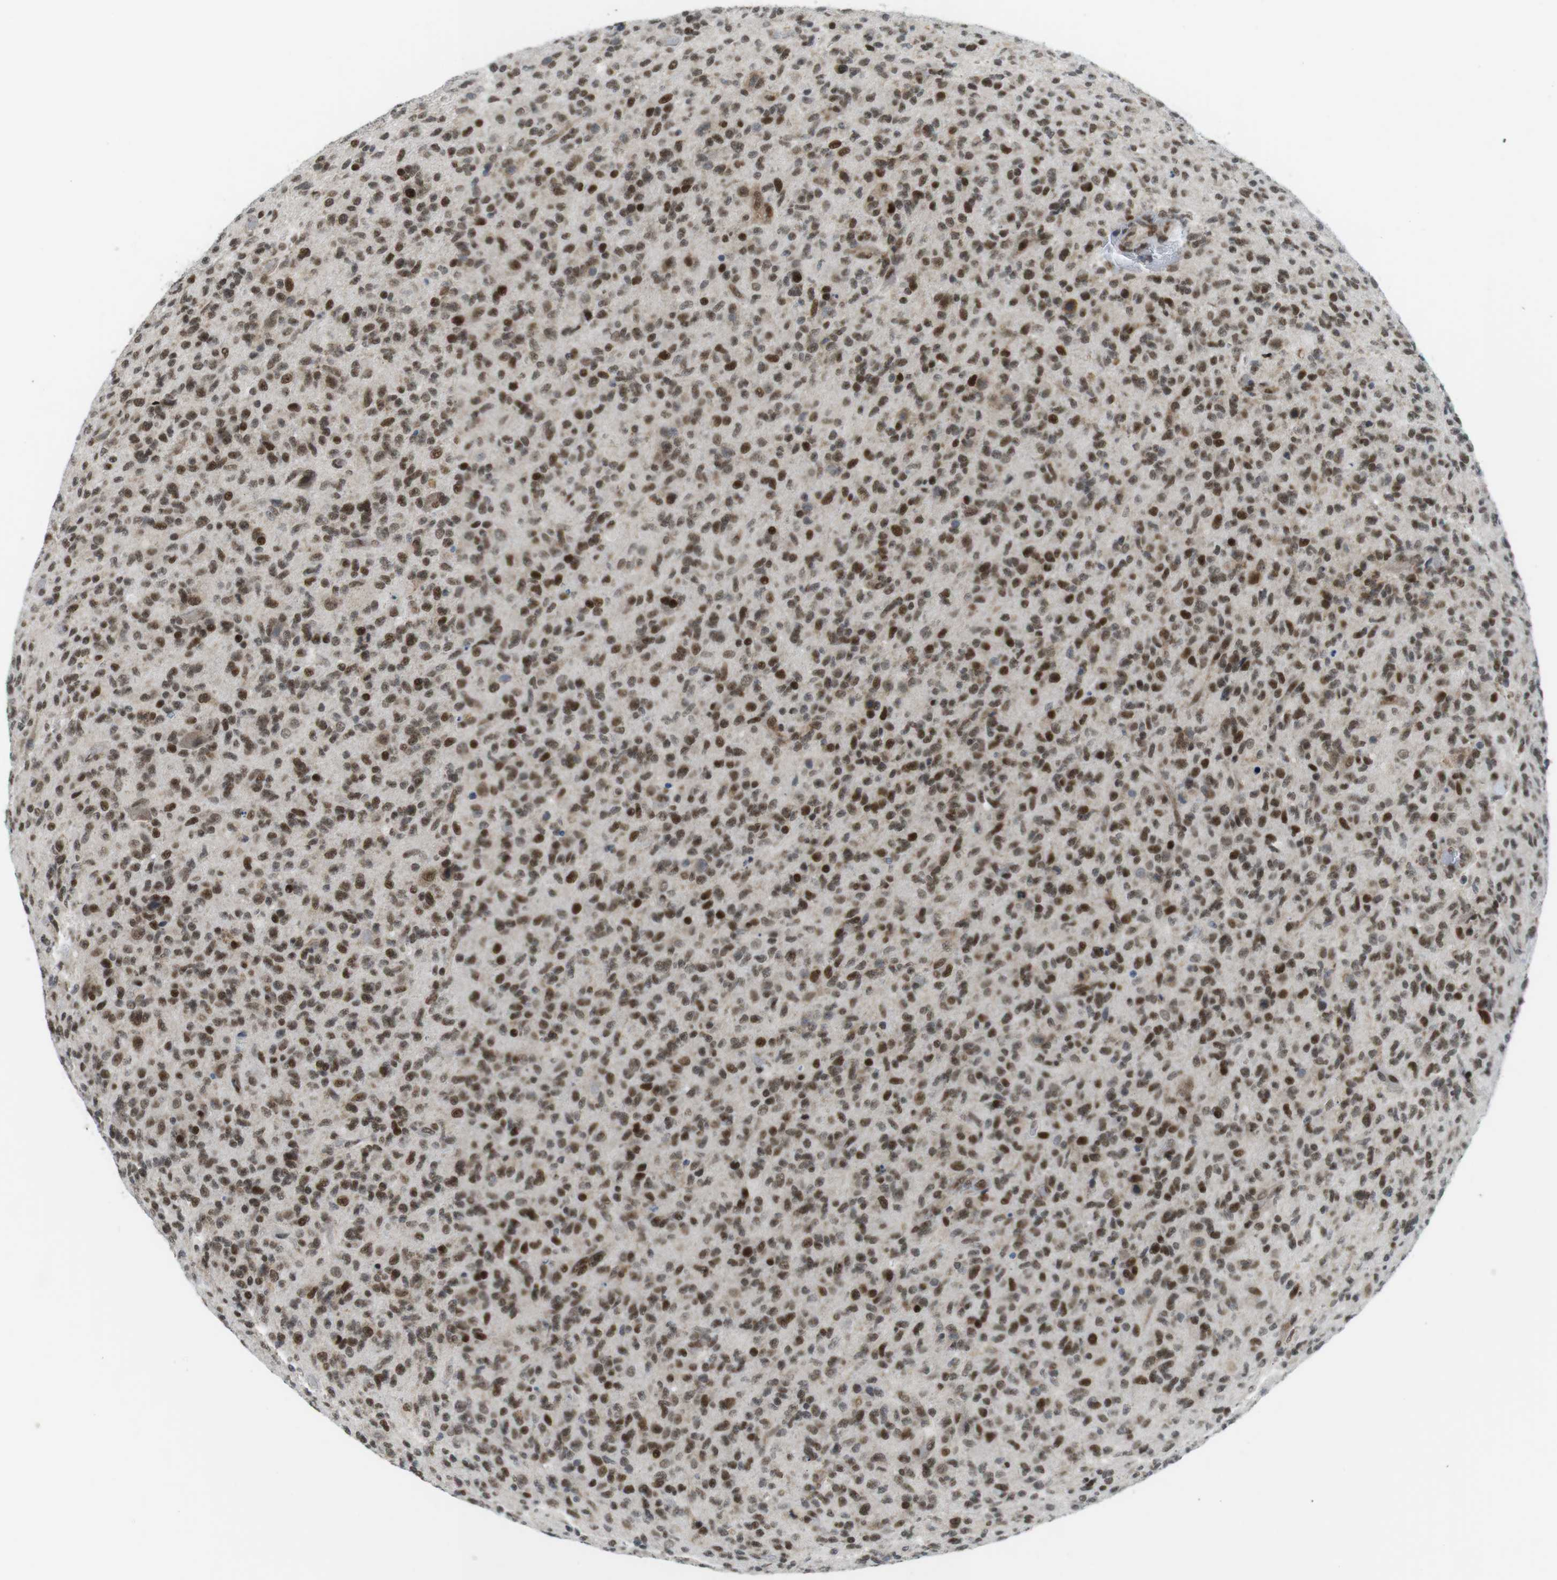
{"staining": {"intensity": "strong", "quantity": ">75%", "location": "nuclear"}, "tissue": "glioma", "cell_type": "Tumor cells", "image_type": "cancer", "snomed": [{"axis": "morphology", "description": "Glioma, malignant, High grade"}, {"axis": "topography", "description": "Brain"}], "caption": "The histopathology image reveals staining of glioma, revealing strong nuclear protein expression (brown color) within tumor cells.", "gene": "CDC27", "patient": {"sex": "male", "age": 71}}